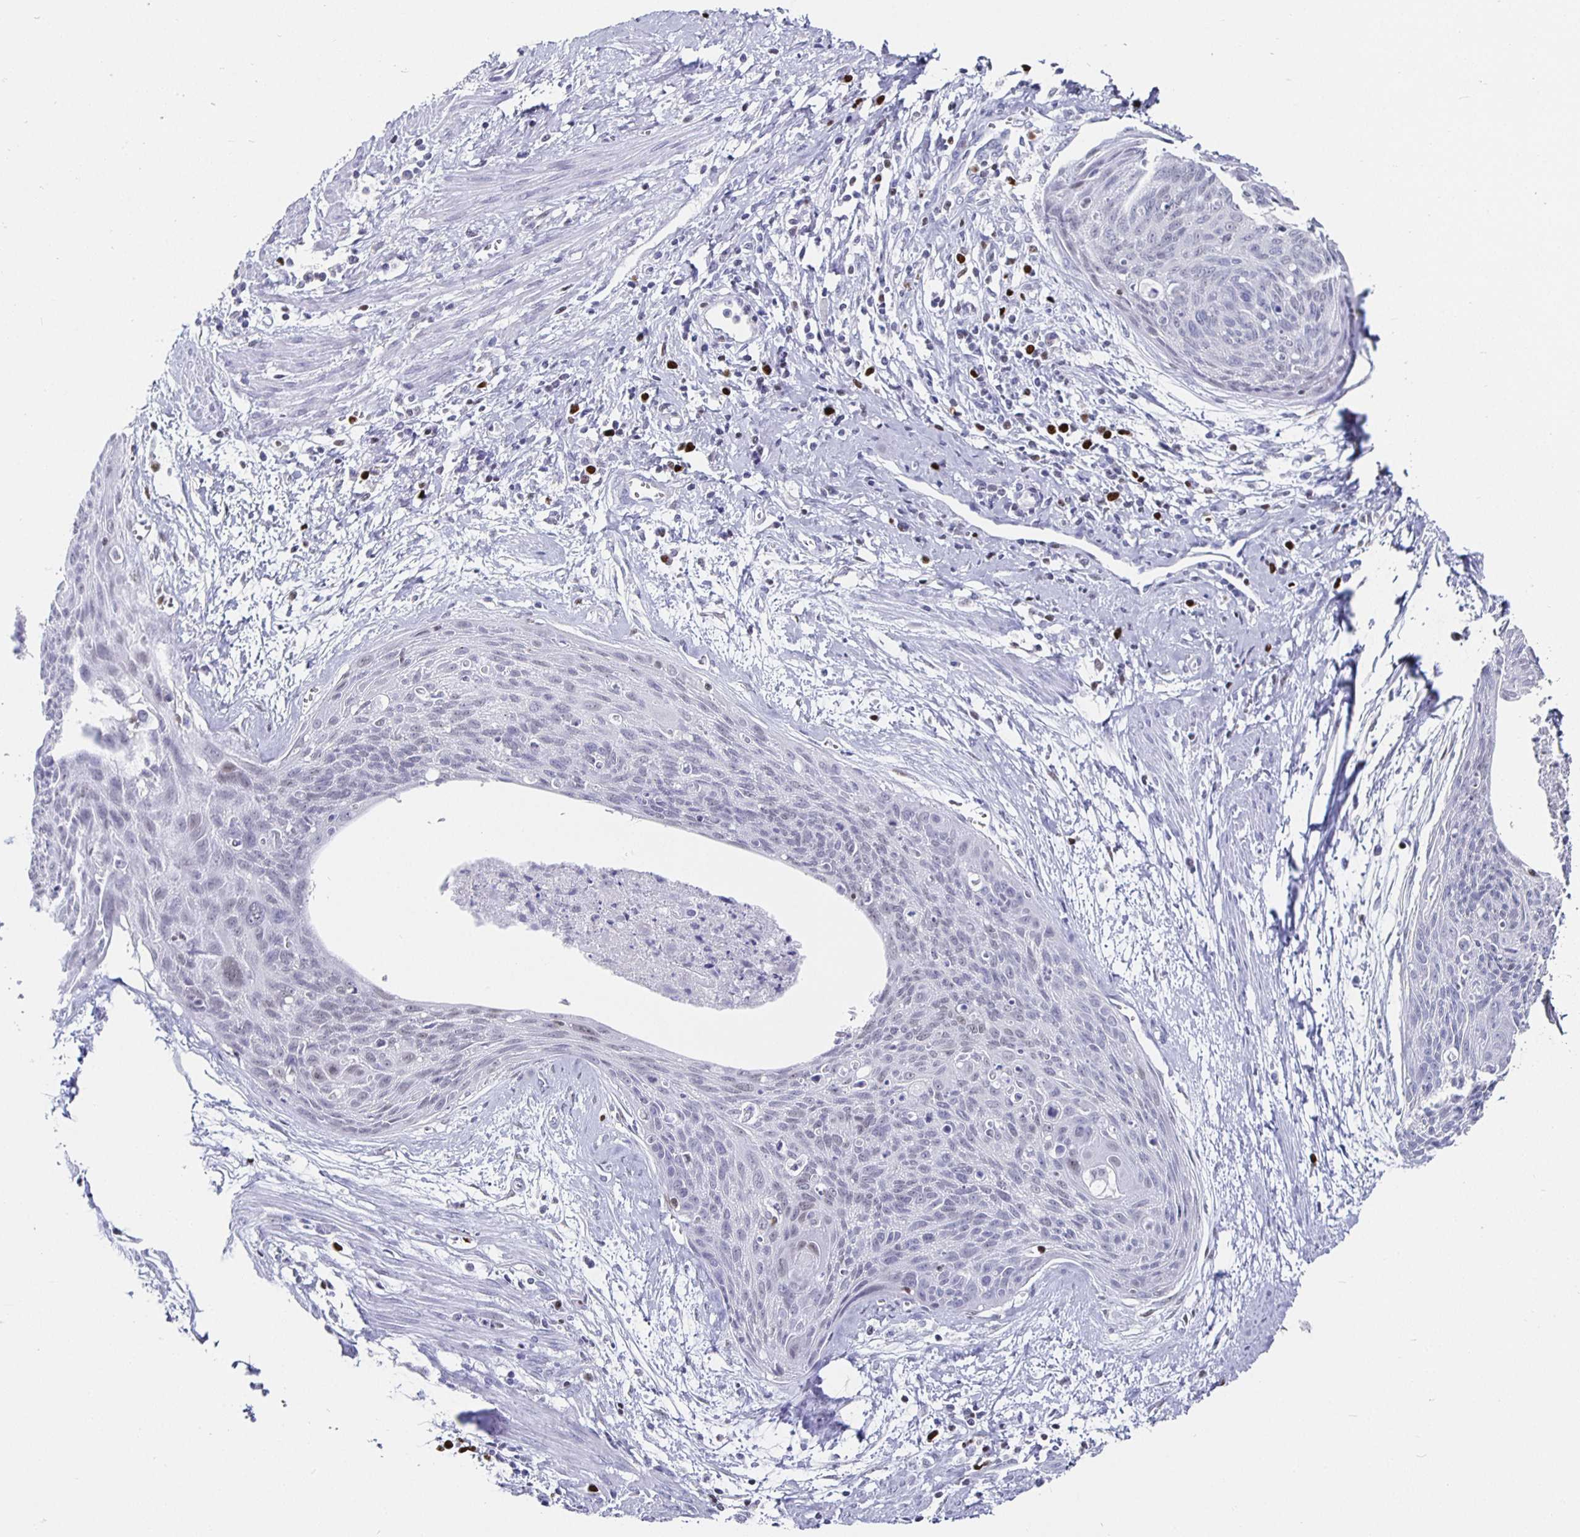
{"staining": {"intensity": "negative", "quantity": "none", "location": "none"}, "tissue": "cervical cancer", "cell_type": "Tumor cells", "image_type": "cancer", "snomed": [{"axis": "morphology", "description": "Squamous cell carcinoma, NOS"}, {"axis": "topography", "description": "Cervix"}], "caption": "This is an IHC micrograph of human cervical cancer (squamous cell carcinoma). There is no expression in tumor cells.", "gene": "RUNX2", "patient": {"sex": "female", "age": 55}}